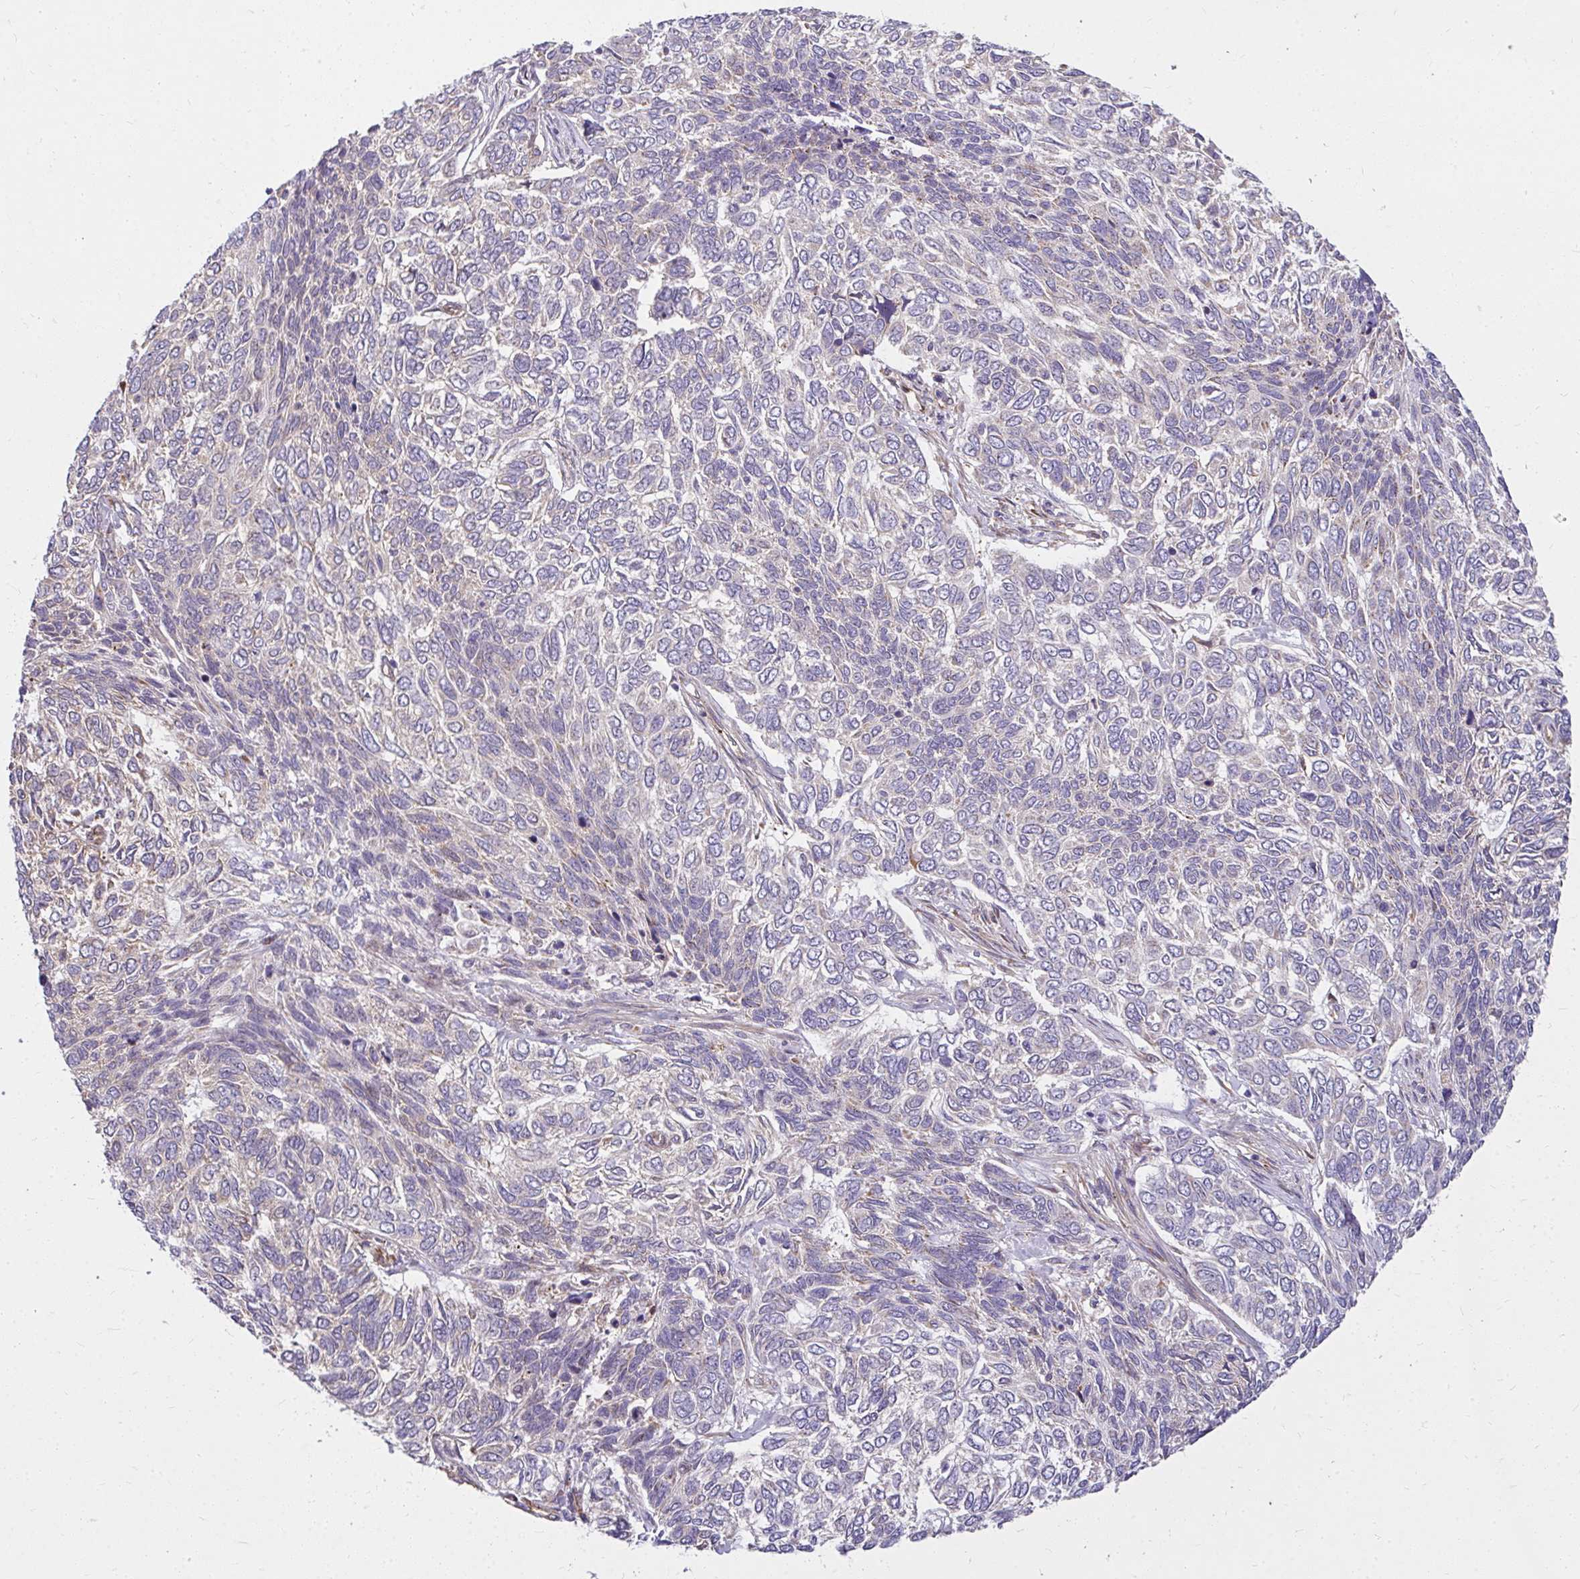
{"staining": {"intensity": "negative", "quantity": "none", "location": "none"}, "tissue": "skin cancer", "cell_type": "Tumor cells", "image_type": "cancer", "snomed": [{"axis": "morphology", "description": "Basal cell carcinoma"}, {"axis": "topography", "description": "Skin"}], "caption": "Micrograph shows no significant protein expression in tumor cells of skin cancer.", "gene": "RSKR", "patient": {"sex": "female", "age": 65}}